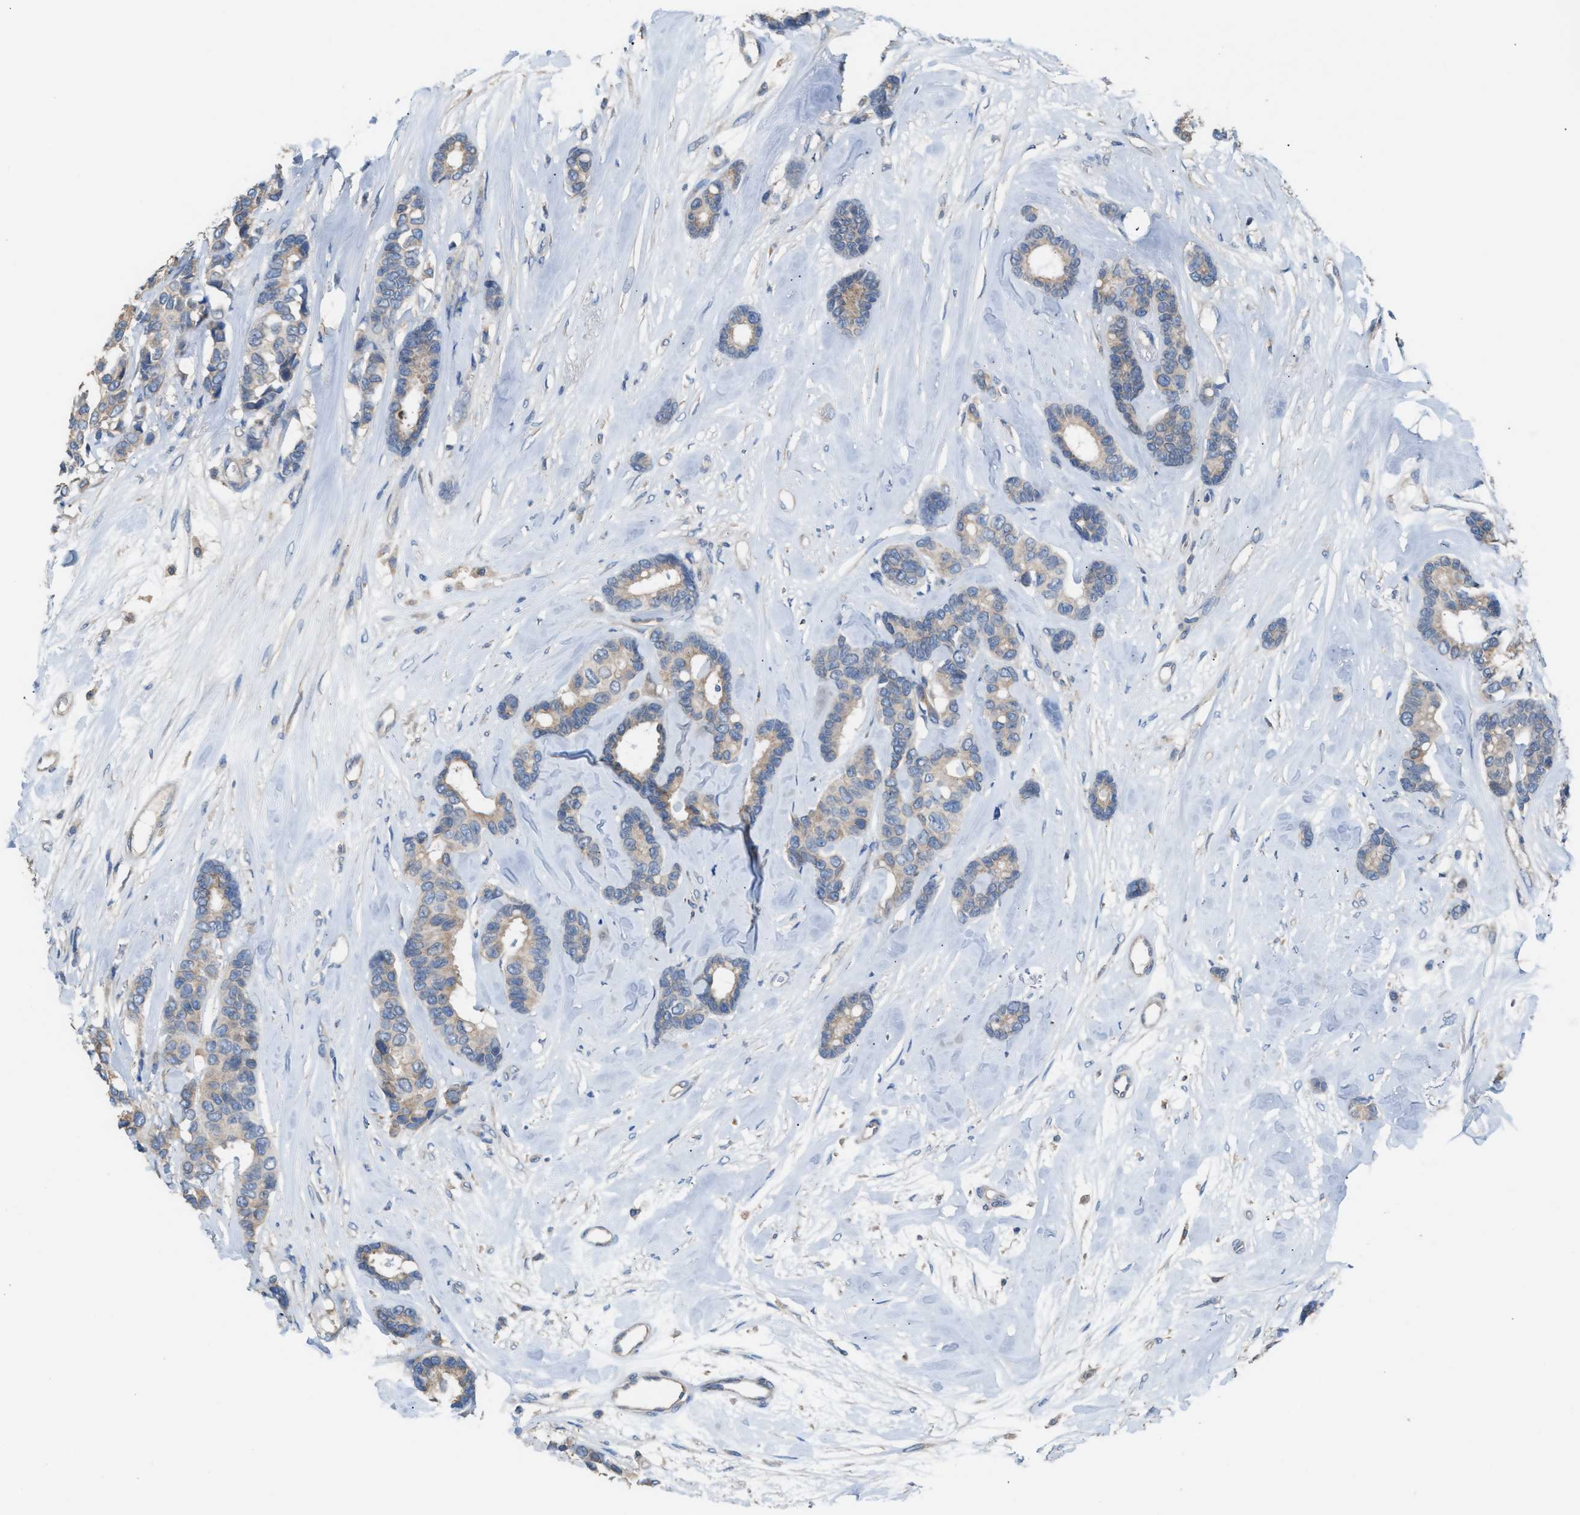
{"staining": {"intensity": "weak", "quantity": ">75%", "location": "cytoplasmic/membranous"}, "tissue": "breast cancer", "cell_type": "Tumor cells", "image_type": "cancer", "snomed": [{"axis": "morphology", "description": "Duct carcinoma"}, {"axis": "topography", "description": "Breast"}], "caption": "There is low levels of weak cytoplasmic/membranous positivity in tumor cells of breast cancer, as demonstrated by immunohistochemical staining (brown color).", "gene": "NQO2", "patient": {"sex": "female", "age": 87}}